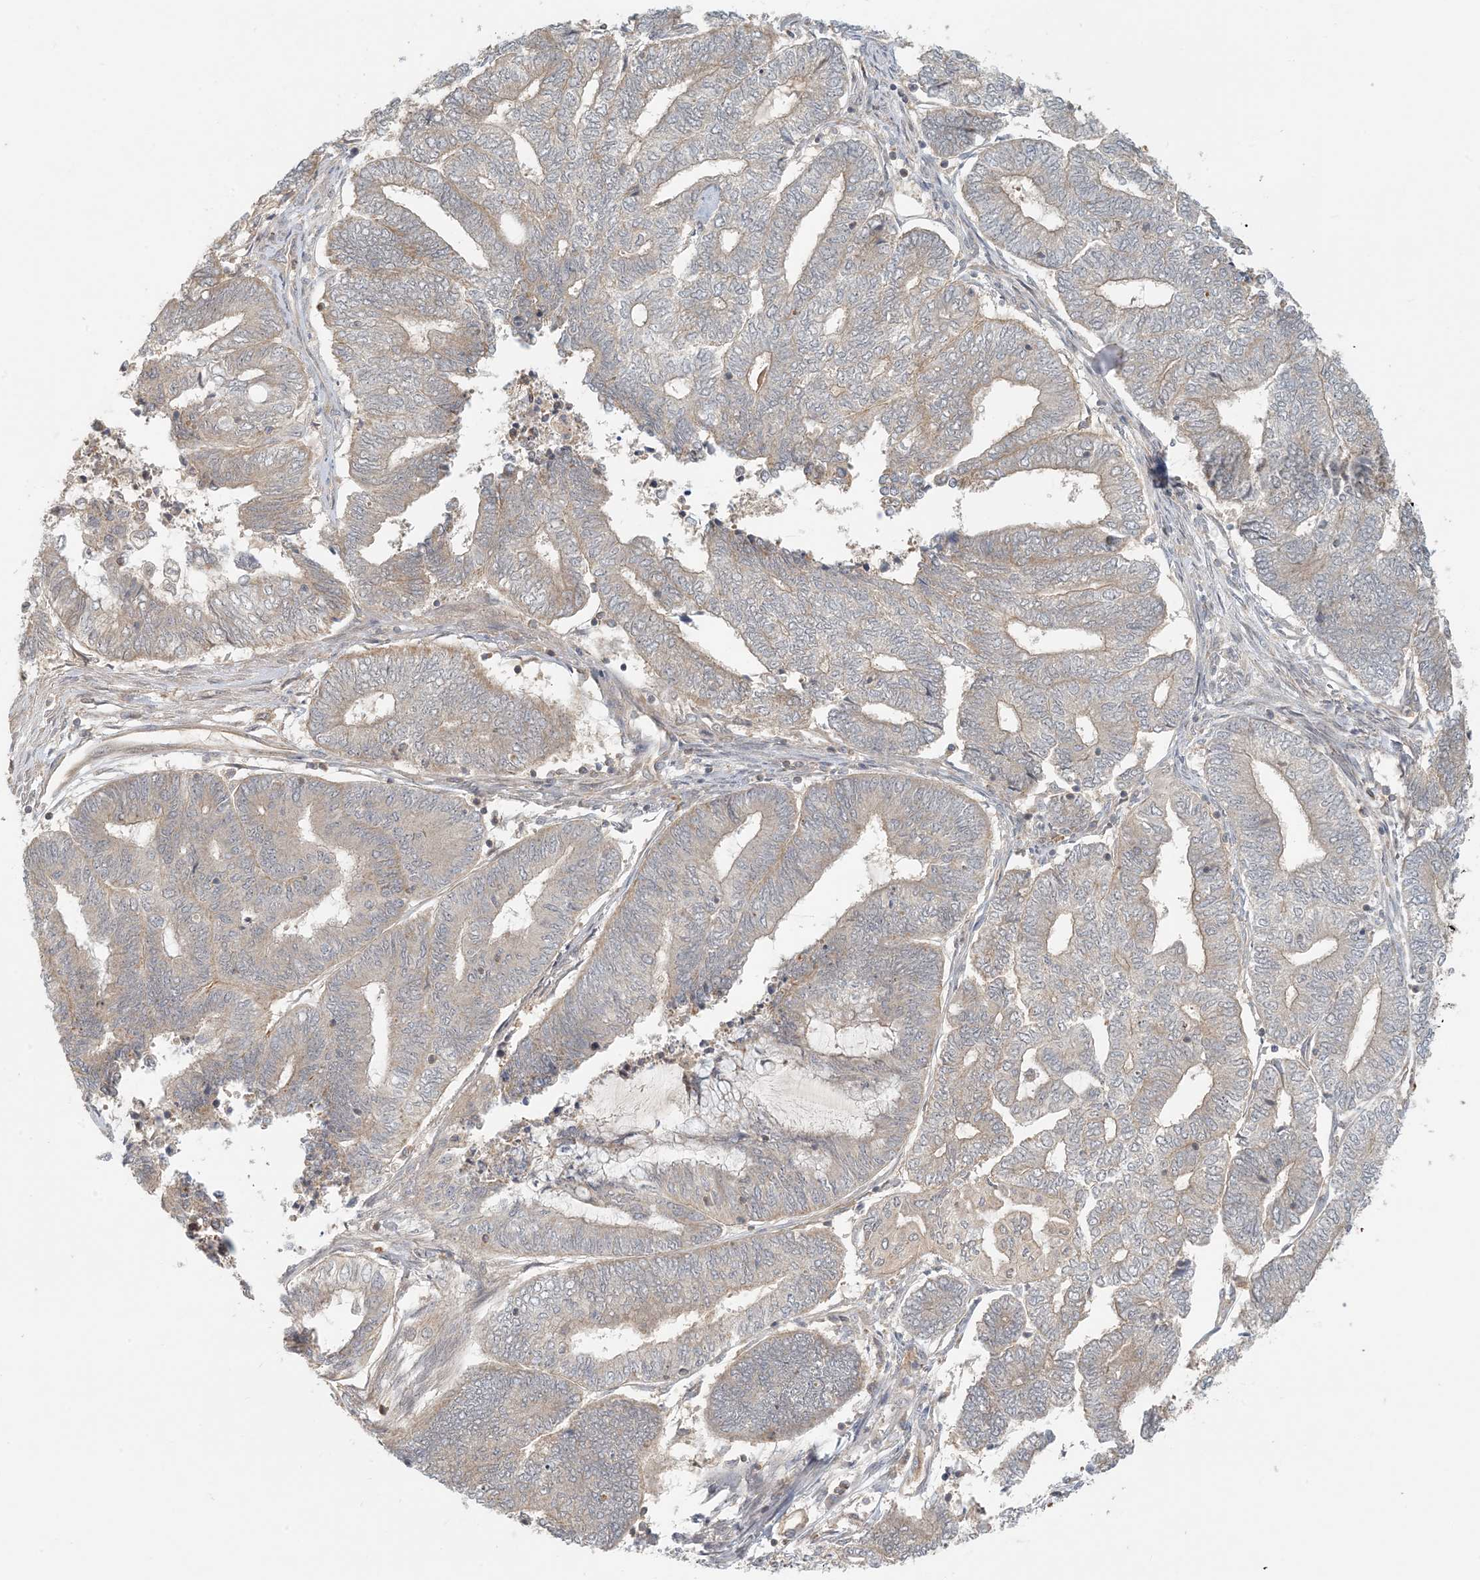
{"staining": {"intensity": "weak", "quantity": "25%-75%", "location": "cytoplasmic/membranous"}, "tissue": "endometrial cancer", "cell_type": "Tumor cells", "image_type": "cancer", "snomed": [{"axis": "morphology", "description": "Adenocarcinoma, NOS"}, {"axis": "topography", "description": "Uterus"}, {"axis": "topography", "description": "Endometrium"}], "caption": "This is an image of immunohistochemistry (IHC) staining of endometrial adenocarcinoma, which shows weak expression in the cytoplasmic/membranous of tumor cells.", "gene": "OBI1", "patient": {"sex": "female", "age": 70}}